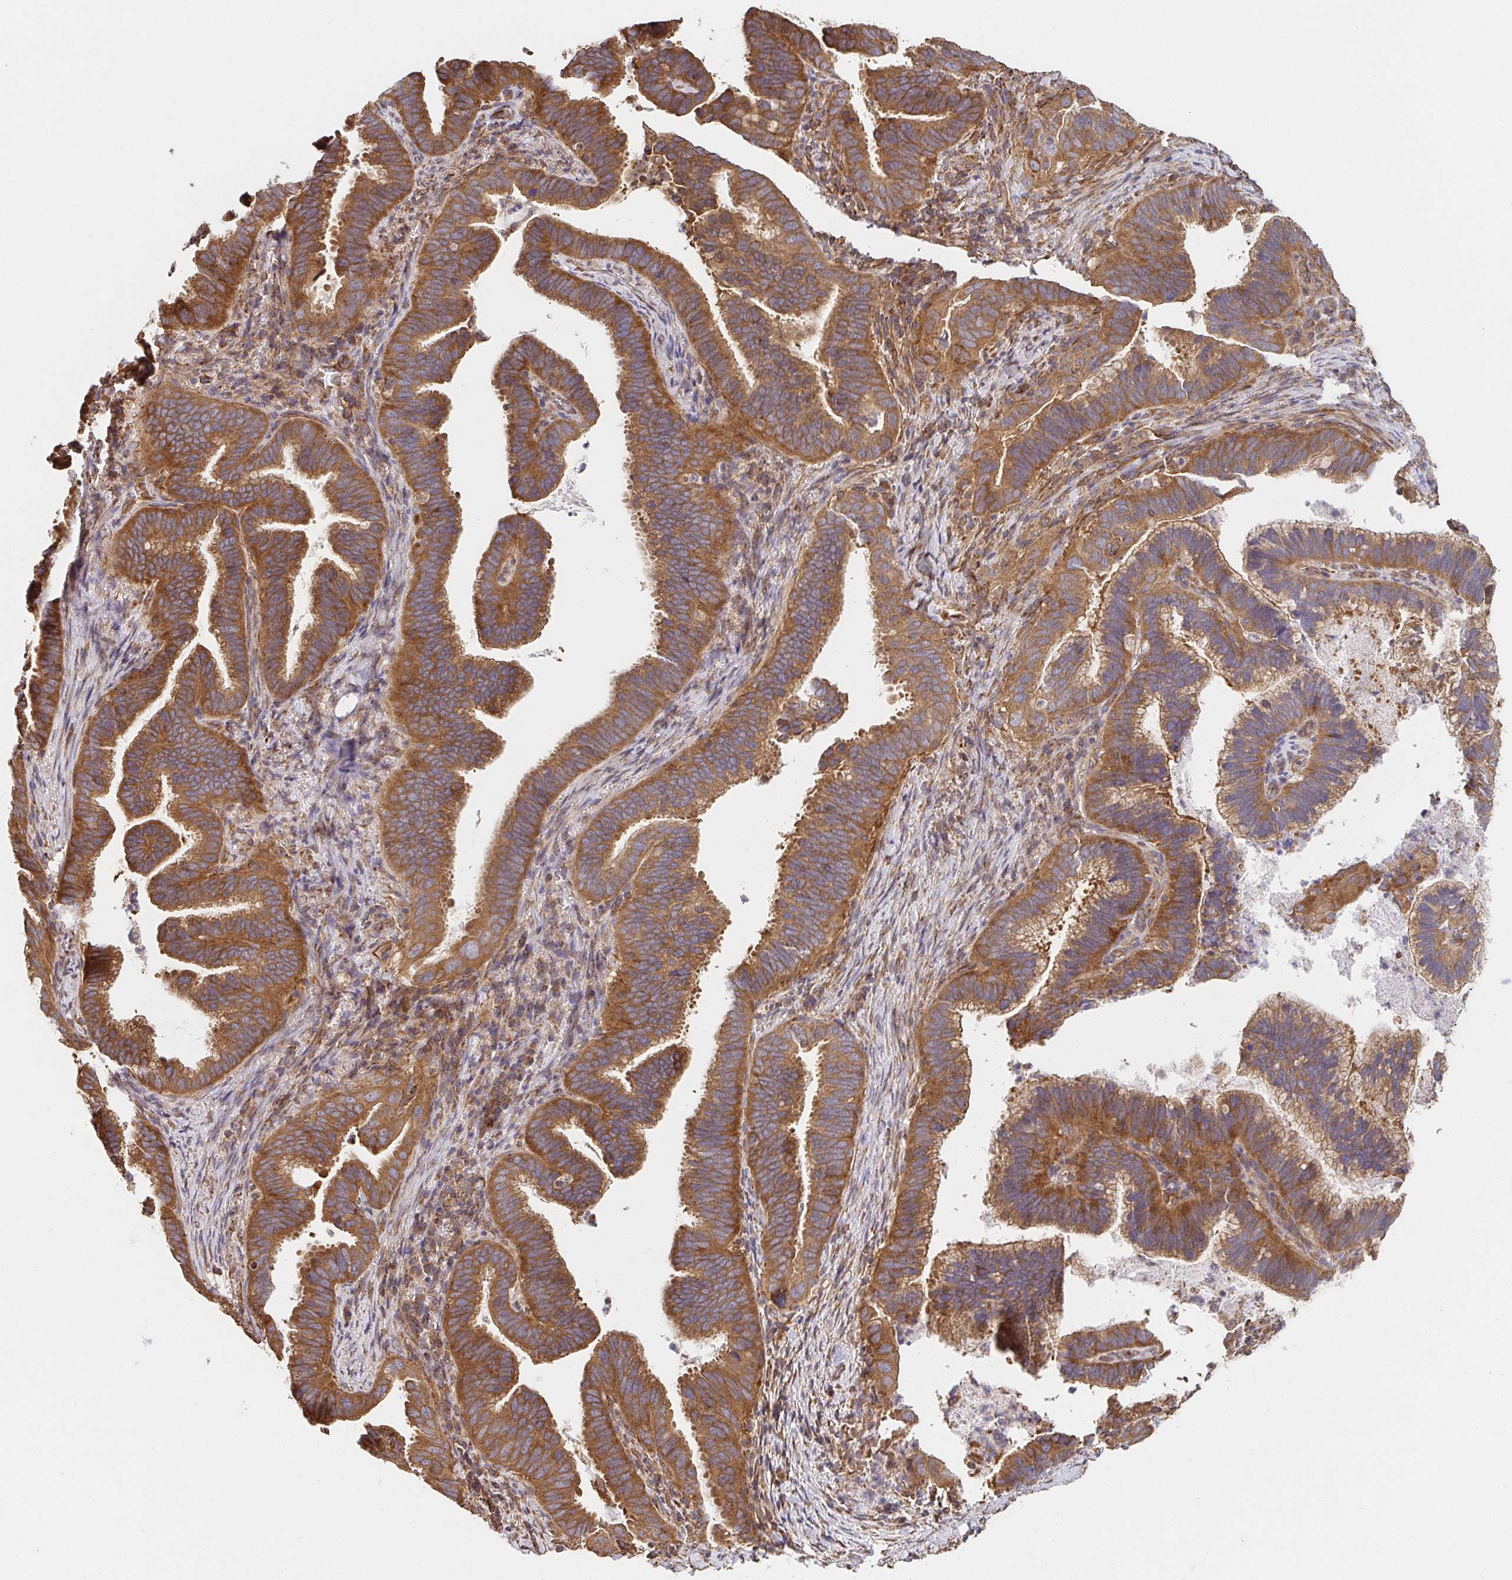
{"staining": {"intensity": "moderate", "quantity": ">75%", "location": "cytoplasmic/membranous"}, "tissue": "cervical cancer", "cell_type": "Tumor cells", "image_type": "cancer", "snomed": [{"axis": "morphology", "description": "Adenocarcinoma, NOS"}, {"axis": "topography", "description": "Cervix"}], "caption": "Protein staining of cervical adenocarcinoma tissue displays moderate cytoplasmic/membranous staining in about >75% of tumor cells. The protein is stained brown, and the nuclei are stained in blue (DAB IHC with brightfield microscopy, high magnification).", "gene": "APBB1", "patient": {"sex": "female", "age": 61}}